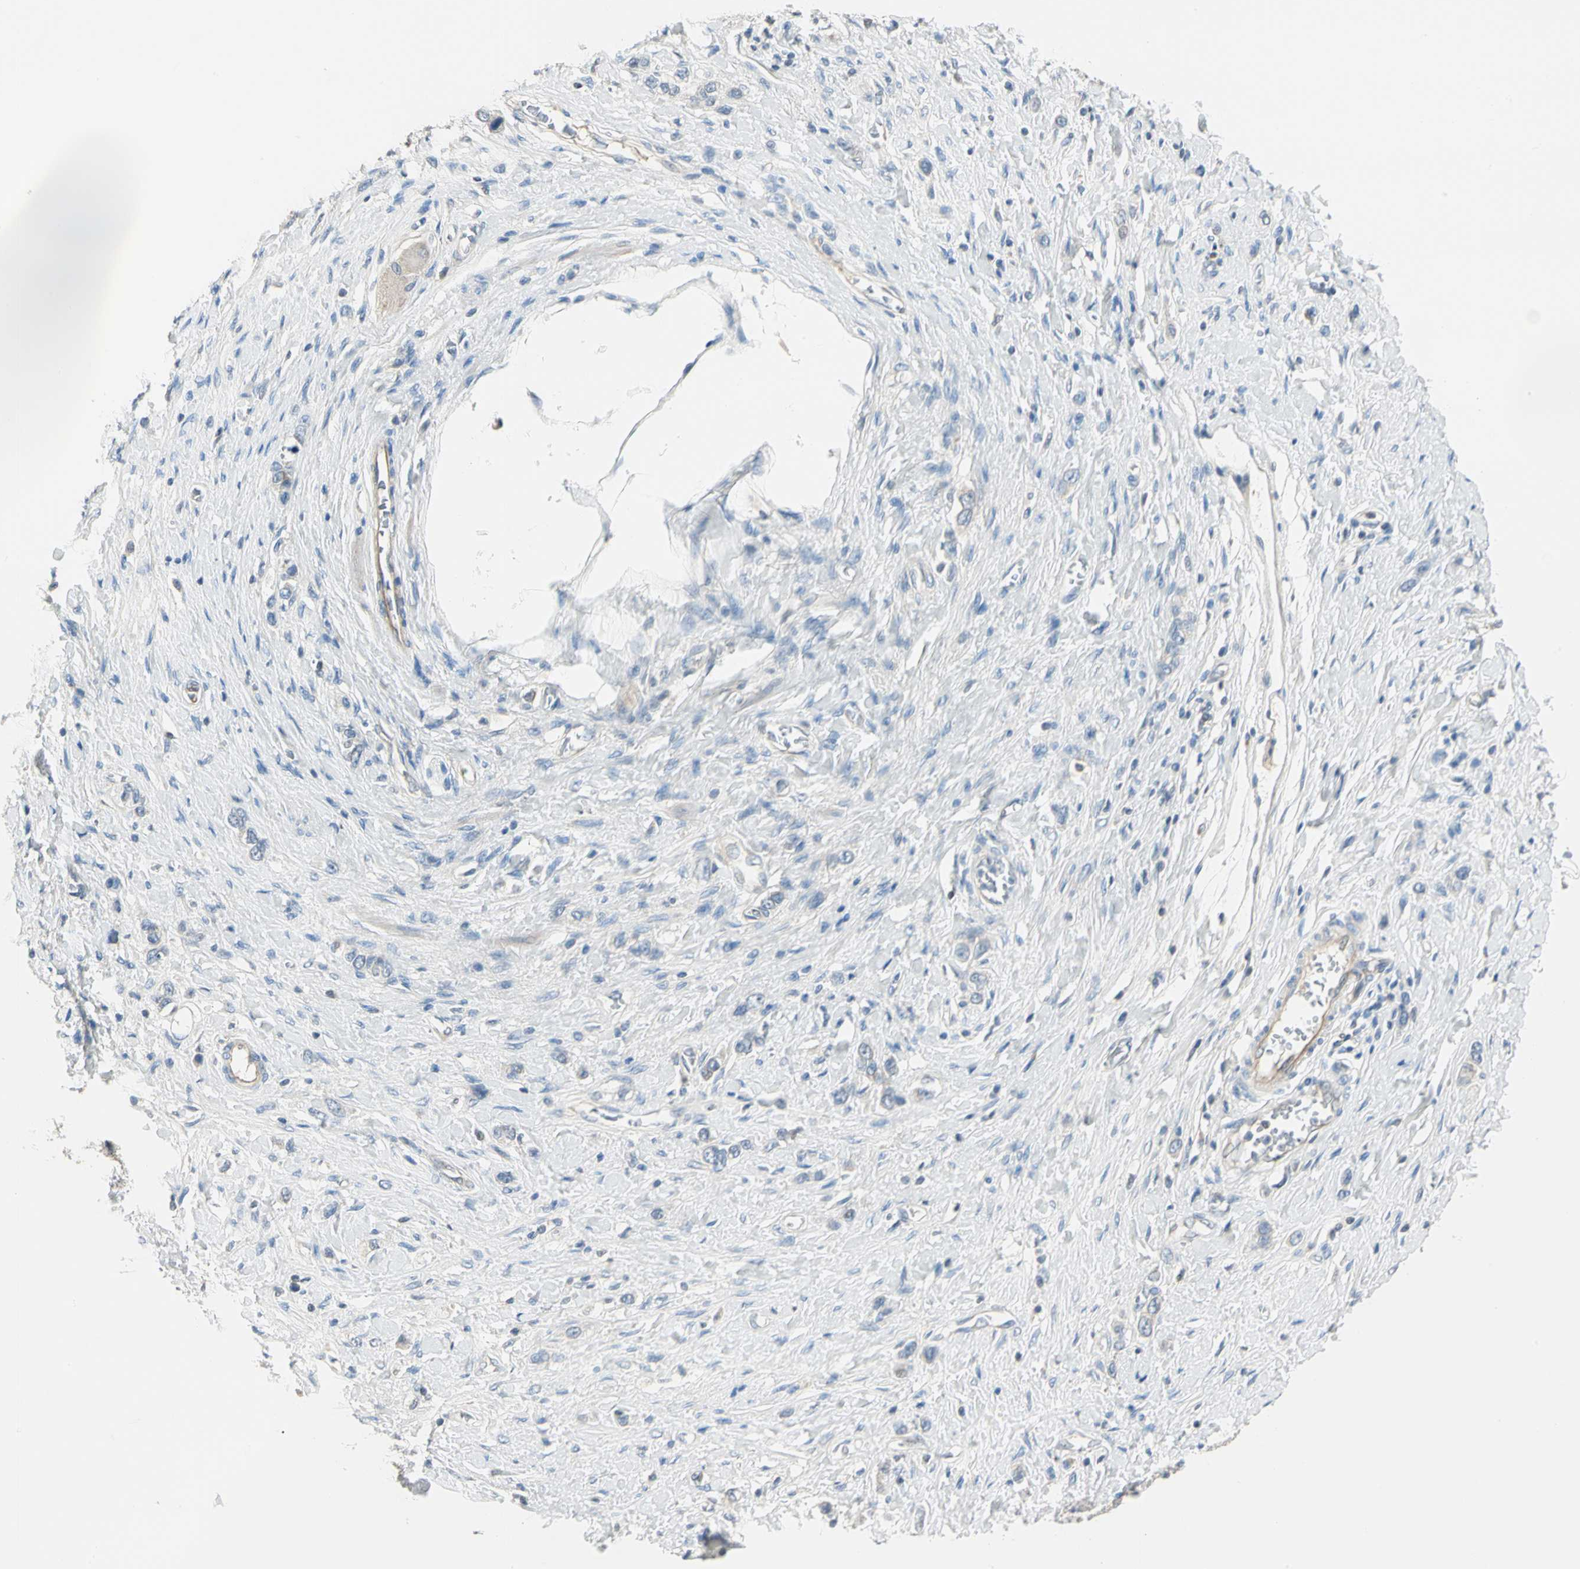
{"staining": {"intensity": "negative", "quantity": "none", "location": "none"}, "tissue": "stomach cancer", "cell_type": "Tumor cells", "image_type": "cancer", "snomed": [{"axis": "morphology", "description": "Normal tissue, NOS"}, {"axis": "morphology", "description": "Adenocarcinoma, NOS"}, {"axis": "topography", "description": "Stomach, upper"}, {"axis": "topography", "description": "Stomach"}], "caption": "IHC histopathology image of stomach adenocarcinoma stained for a protein (brown), which reveals no staining in tumor cells.", "gene": "GPR153", "patient": {"sex": "female", "age": 65}}